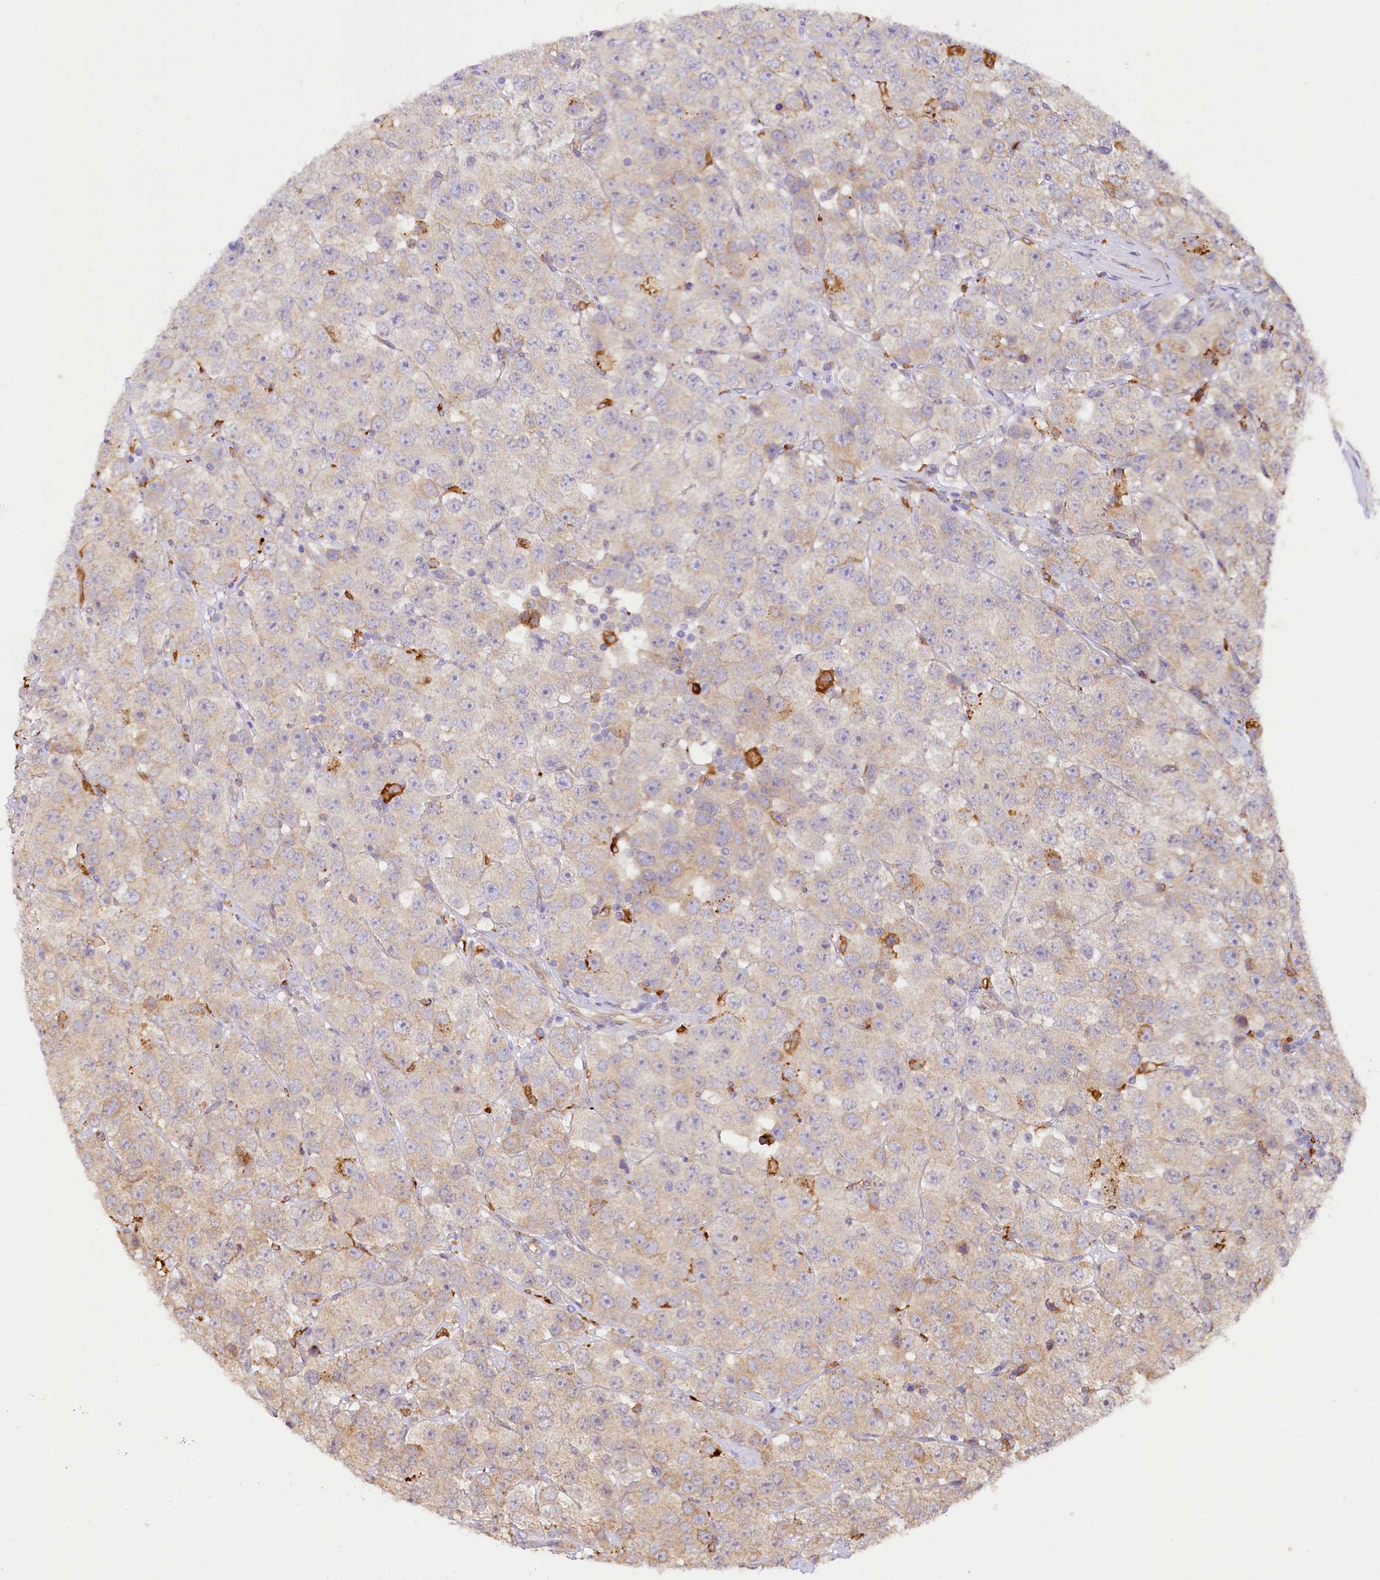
{"staining": {"intensity": "moderate", "quantity": "25%-75%", "location": "cytoplasmic/membranous"}, "tissue": "testis cancer", "cell_type": "Tumor cells", "image_type": "cancer", "snomed": [{"axis": "morphology", "description": "Seminoma, NOS"}, {"axis": "topography", "description": "Testis"}], "caption": "Moderate cytoplasmic/membranous staining for a protein is present in about 25%-75% of tumor cells of testis seminoma using immunohistochemistry (IHC).", "gene": "PPIP5K2", "patient": {"sex": "male", "age": 28}}